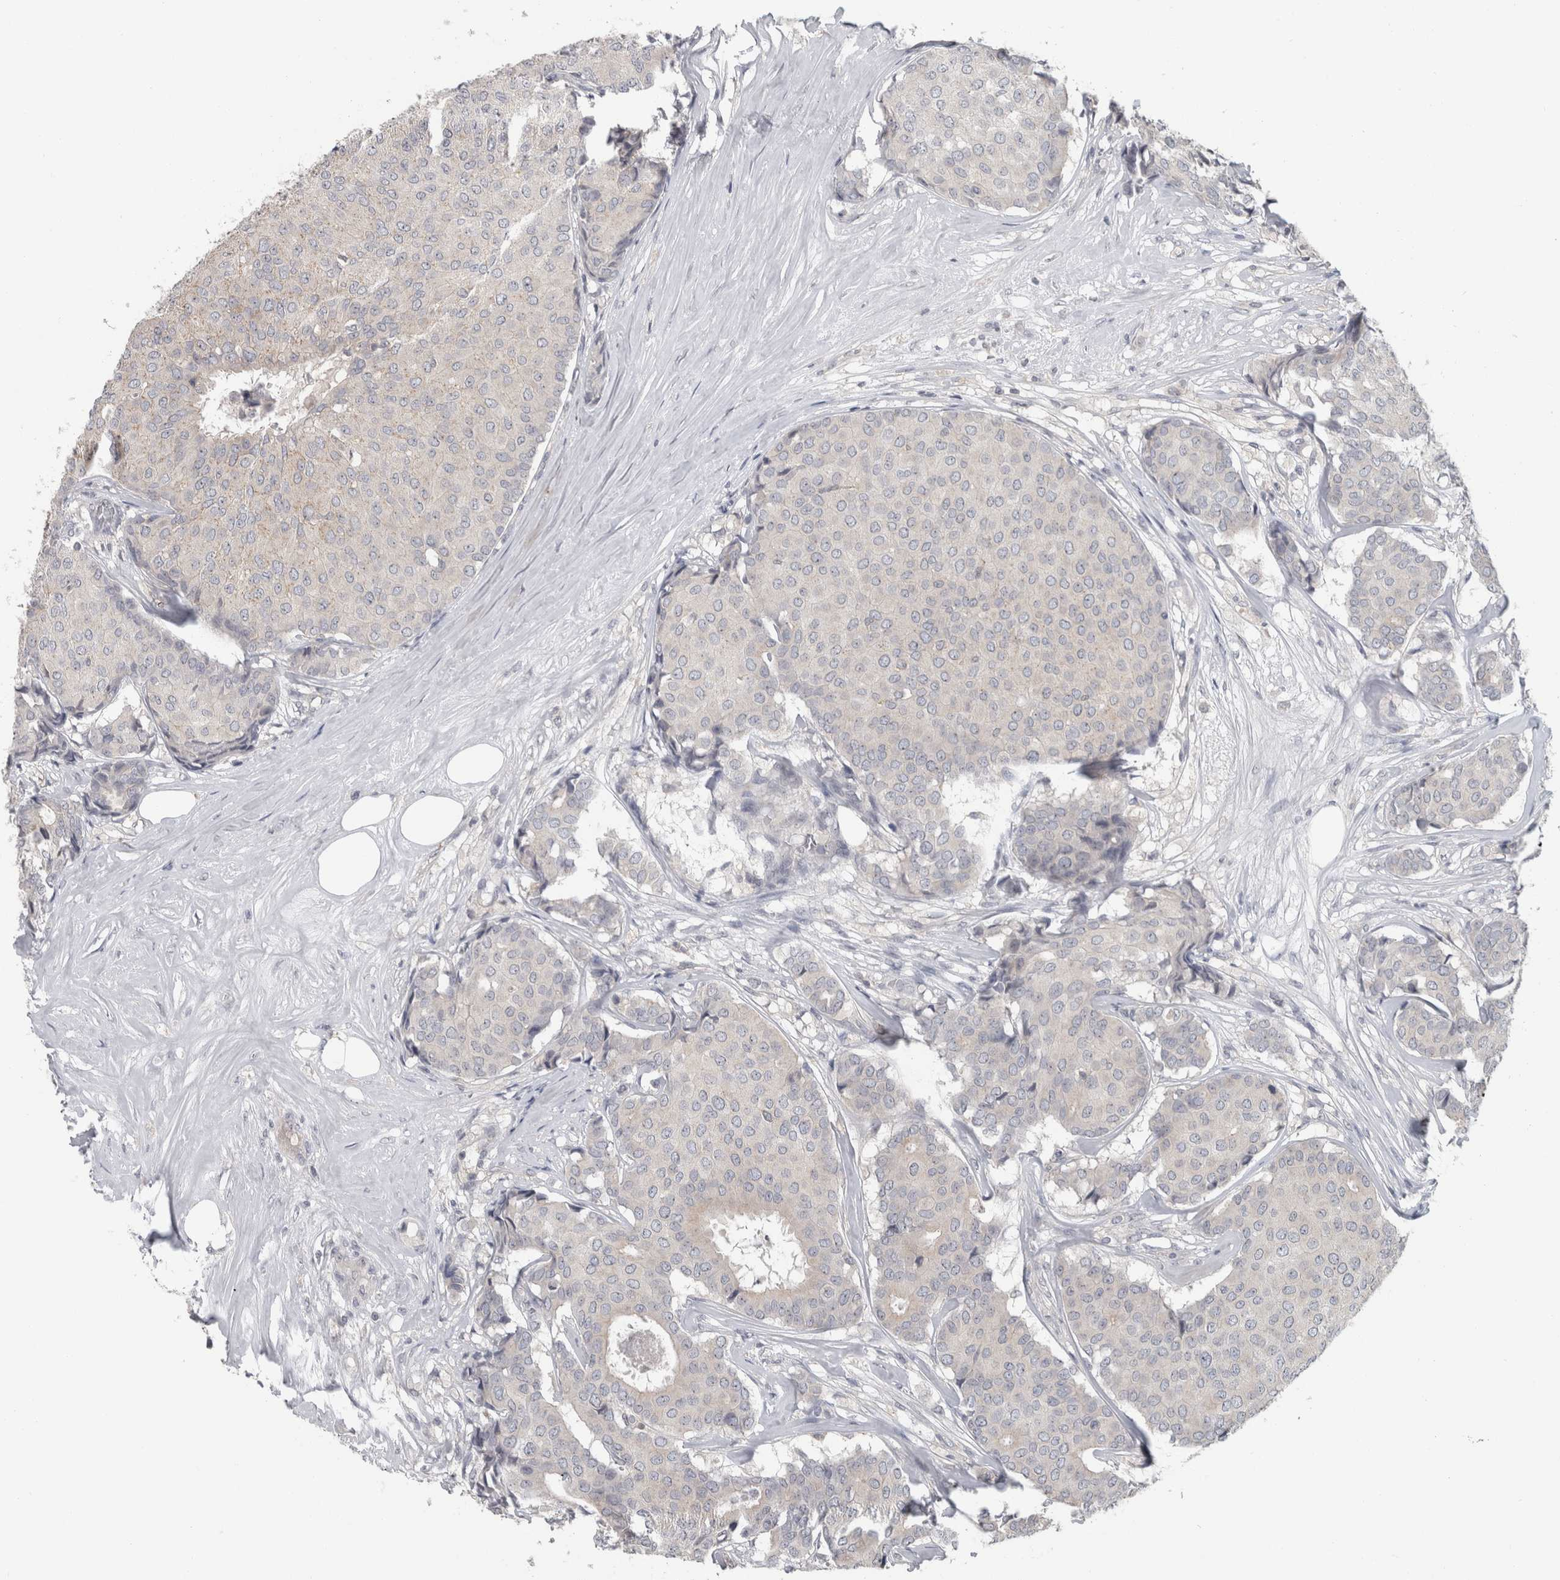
{"staining": {"intensity": "weak", "quantity": "<25%", "location": "cytoplasmic/membranous"}, "tissue": "breast cancer", "cell_type": "Tumor cells", "image_type": "cancer", "snomed": [{"axis": "morphology", "description": "Duct carcinoma"}, {"axis": "topography", "description": "Breast"}], "caption": "Immunohistochemical staining of human breast cancer (intraductal carcinoma) displays no significant positivity in tumor cells.", "gene": "RBM28", "patient": {"sex": "female", "age": 75}}